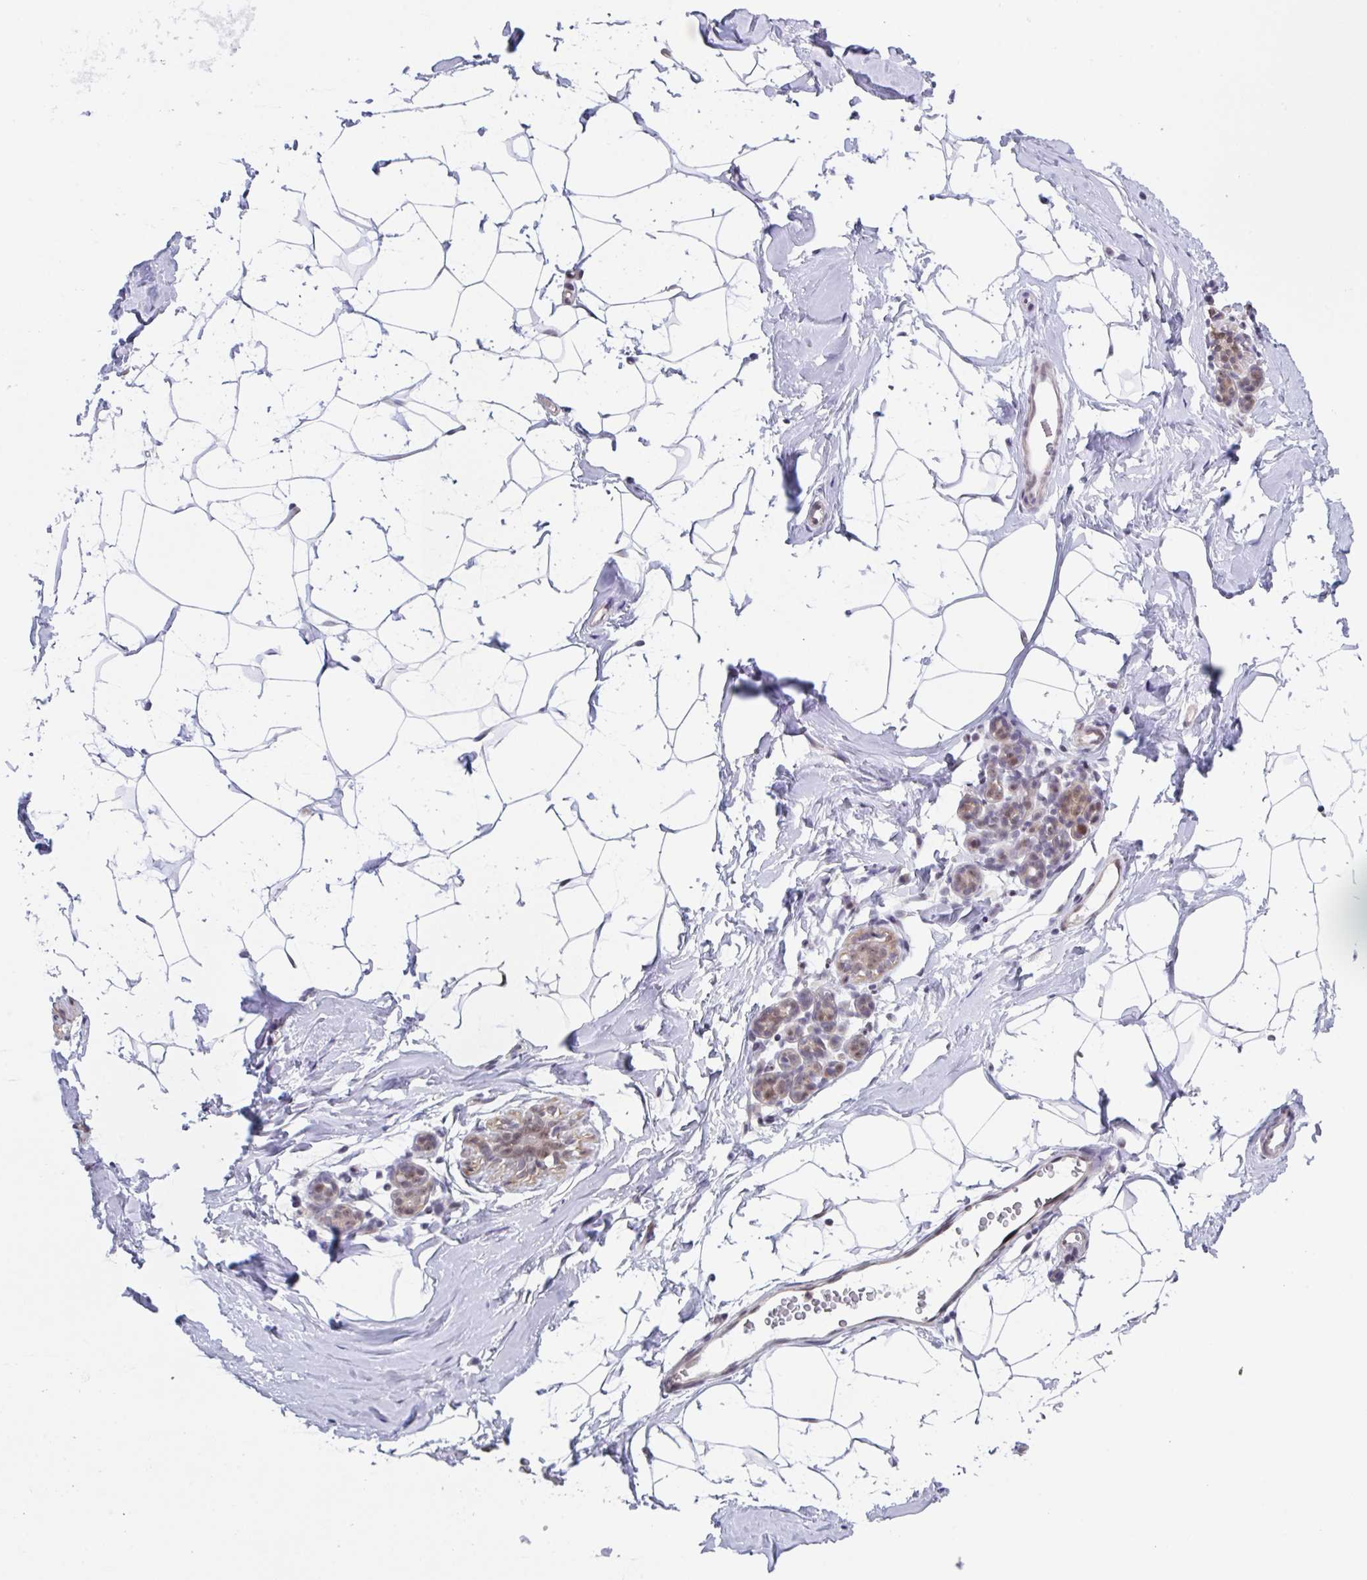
{"staining": {"intensity": "negative", "quantity": "none", "location": "none"}, "tissue": "breast", "cell_type": "Adipocytes", "image_type": "normal", "snomed": [{"axis": "morphology", "description": "Normal tissue, NOS"}, {"axis": "topography", "description": "Breast"}], "caption": "Immunohistochemistry (IHC) histopathology image of normal breast: breast stained with DAB (3,3'-diaminobenzidine) shows no significant protein staining in adipocytes. (Stains: DAB (3,3'-diaminobenzidine) immunohistochemistry (IHC) with hematoxylin counter stain, Microscopy: brightfield microscopy at high magnification).", "gene": "RBM18", "patient": {"sex": "female", "age": 32}}